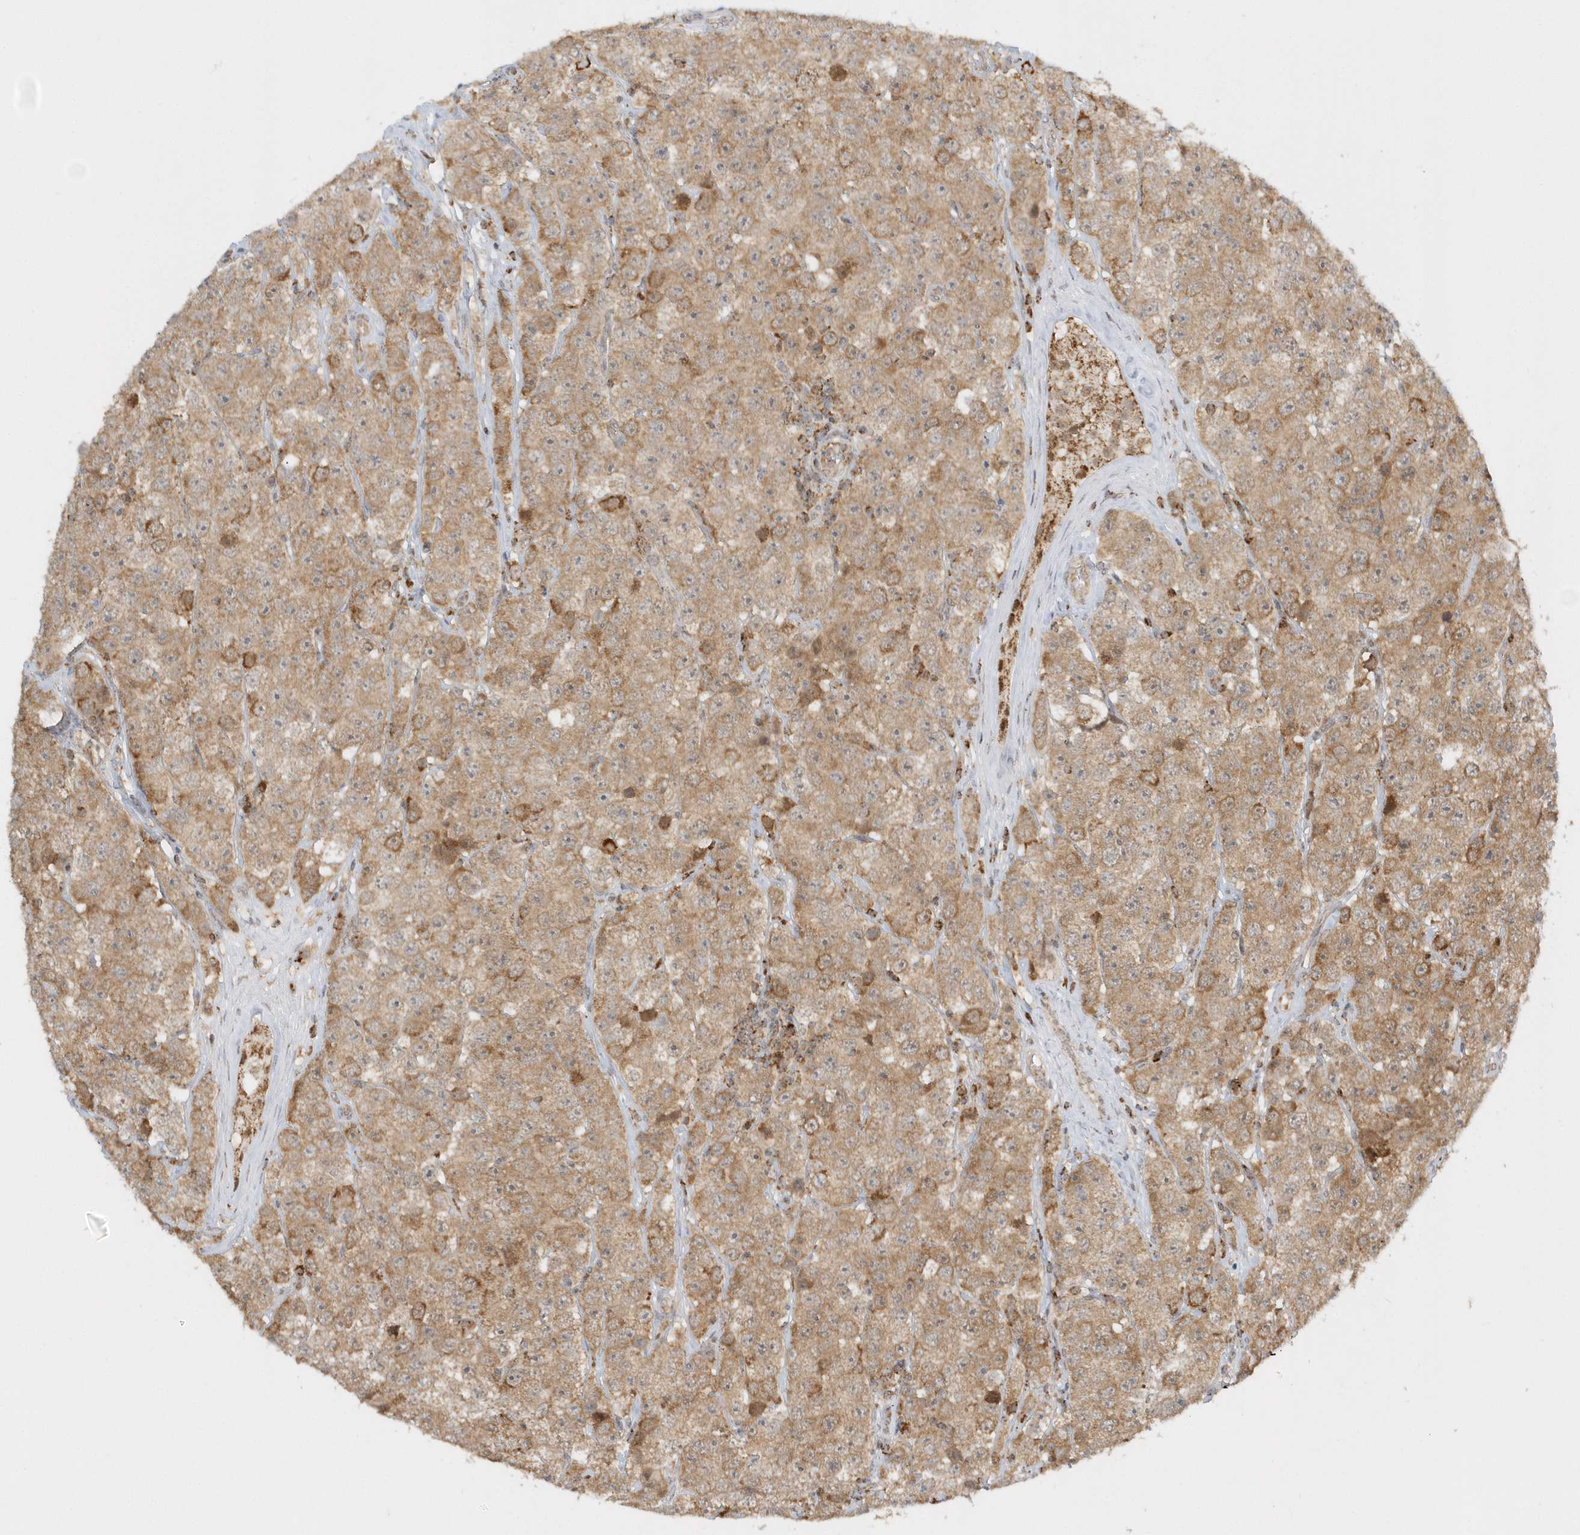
{"staining": {"intensity": "moderate", "quantity": ">75%", "location": "cytoplasmic/membranous"}, "tissue": "testis cancer", "cell_type": "Tumor cells", "image_type": "cancer", "snomed": [{"axis": "morphology", "description": "Seminoma, NOS"}, {"axis": "topography", "description": "Testis"}], "caption": "Immunohistochemical staining of testis cancer reveals medium levels of moderate cytoplasmic/membranous expression in approximately >75% of tumor cells.", "gene": "PSMD6", "patient": {"sex": "male", "age": 28}}